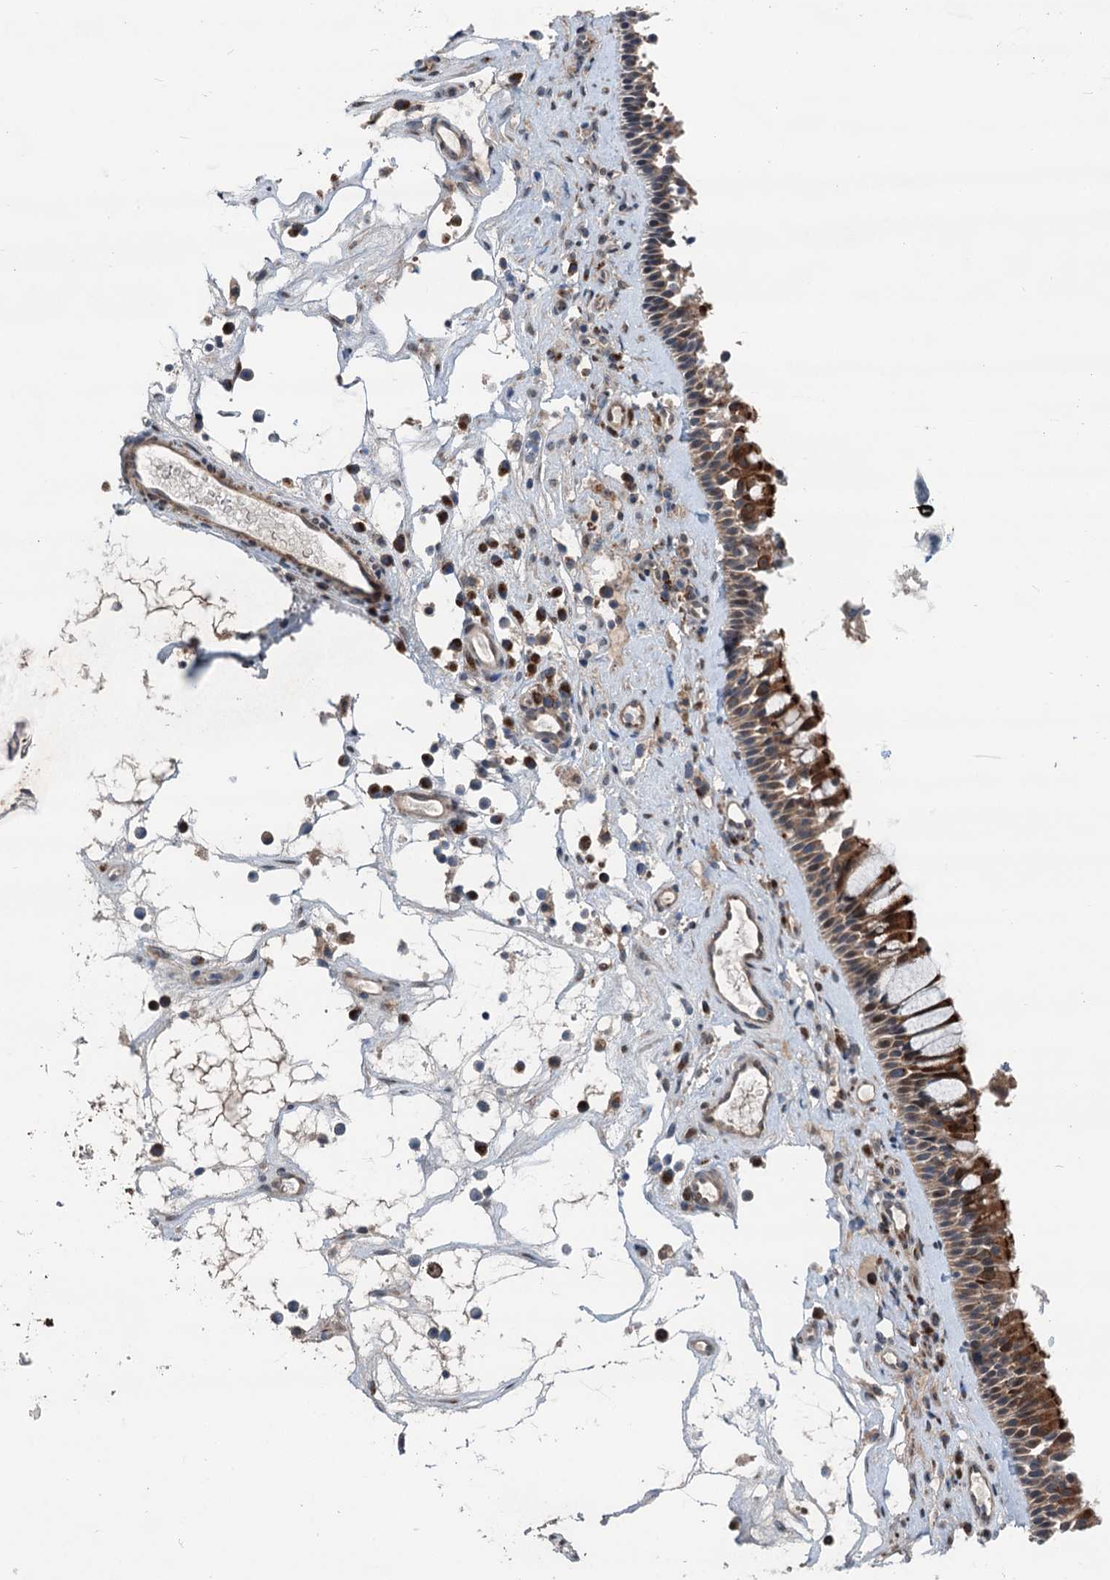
{"staining": {"intensity": "strong", "quantity": "25%-75%", "location": "cytoplasmic/membranous"}, "tissue": "nasopharynx", "cell_type": "Respiratory epithelial cells", "image_type": "normal", "snomed": [{"axis": "morphology", "description": "Normal tissue, NOS"}, {"axis": "morphology", "description": "Inflammation, NOS"}, {"axis": "morphology", "description": "Malignant melanoma, Metastatic site"}, {"axis": "topography", "description": "Nasopharynx"}], "caption": "Respiratory epithelial cells exhibit high levels of strong cytoplasmic/membranous positivity in approximately 25%-75% of cells in unremarkable human nasopharynx.", "gene": "DYNC2I2", "patient": {"sex": "male", "age": 70}}